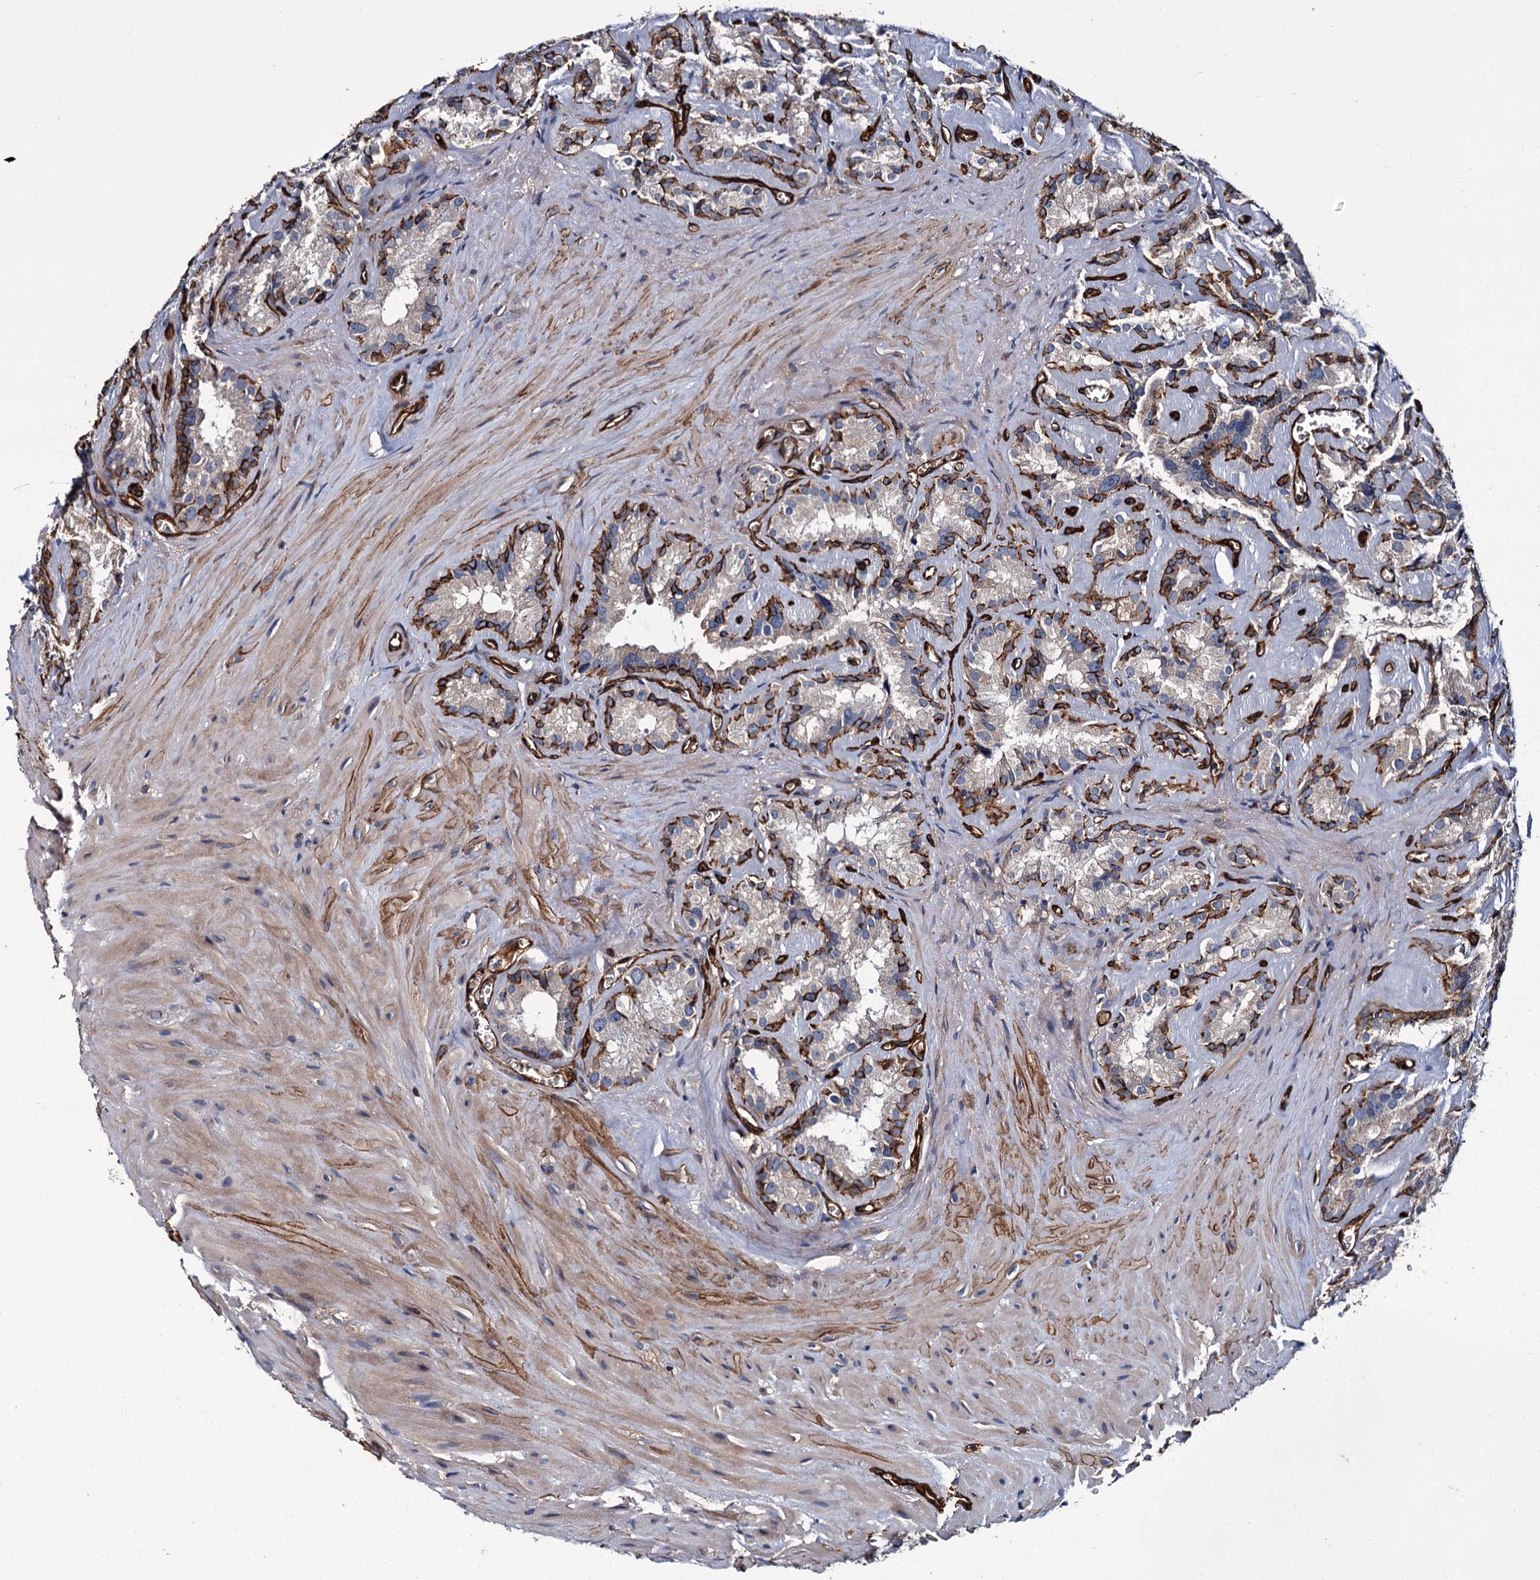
{"staining": {"intensity": "moderate", "quantity": "25%-75%", "location": "cytoplasmic/membranous"}, "tissue": "seminal vesicle", "cell_type": "Glandular cells", "image_type": "normal", "snomed": [{"axis": "morphology", "description": "Normal tissue, NOS"}, {"axis": "topography", "description": "Prostate"}, {"axis": "topography", "description": "Seminal veicle"}], "caption": "This is a photomicrograph of immunohistochemistry (IHC) staining of unremarkable seminal vesicle, which shows moderate staining in the cytoplasmic/membranous of glandular cells.", "gene": "CACNA1C", "patient": {"sex": "male", "age": 59}}